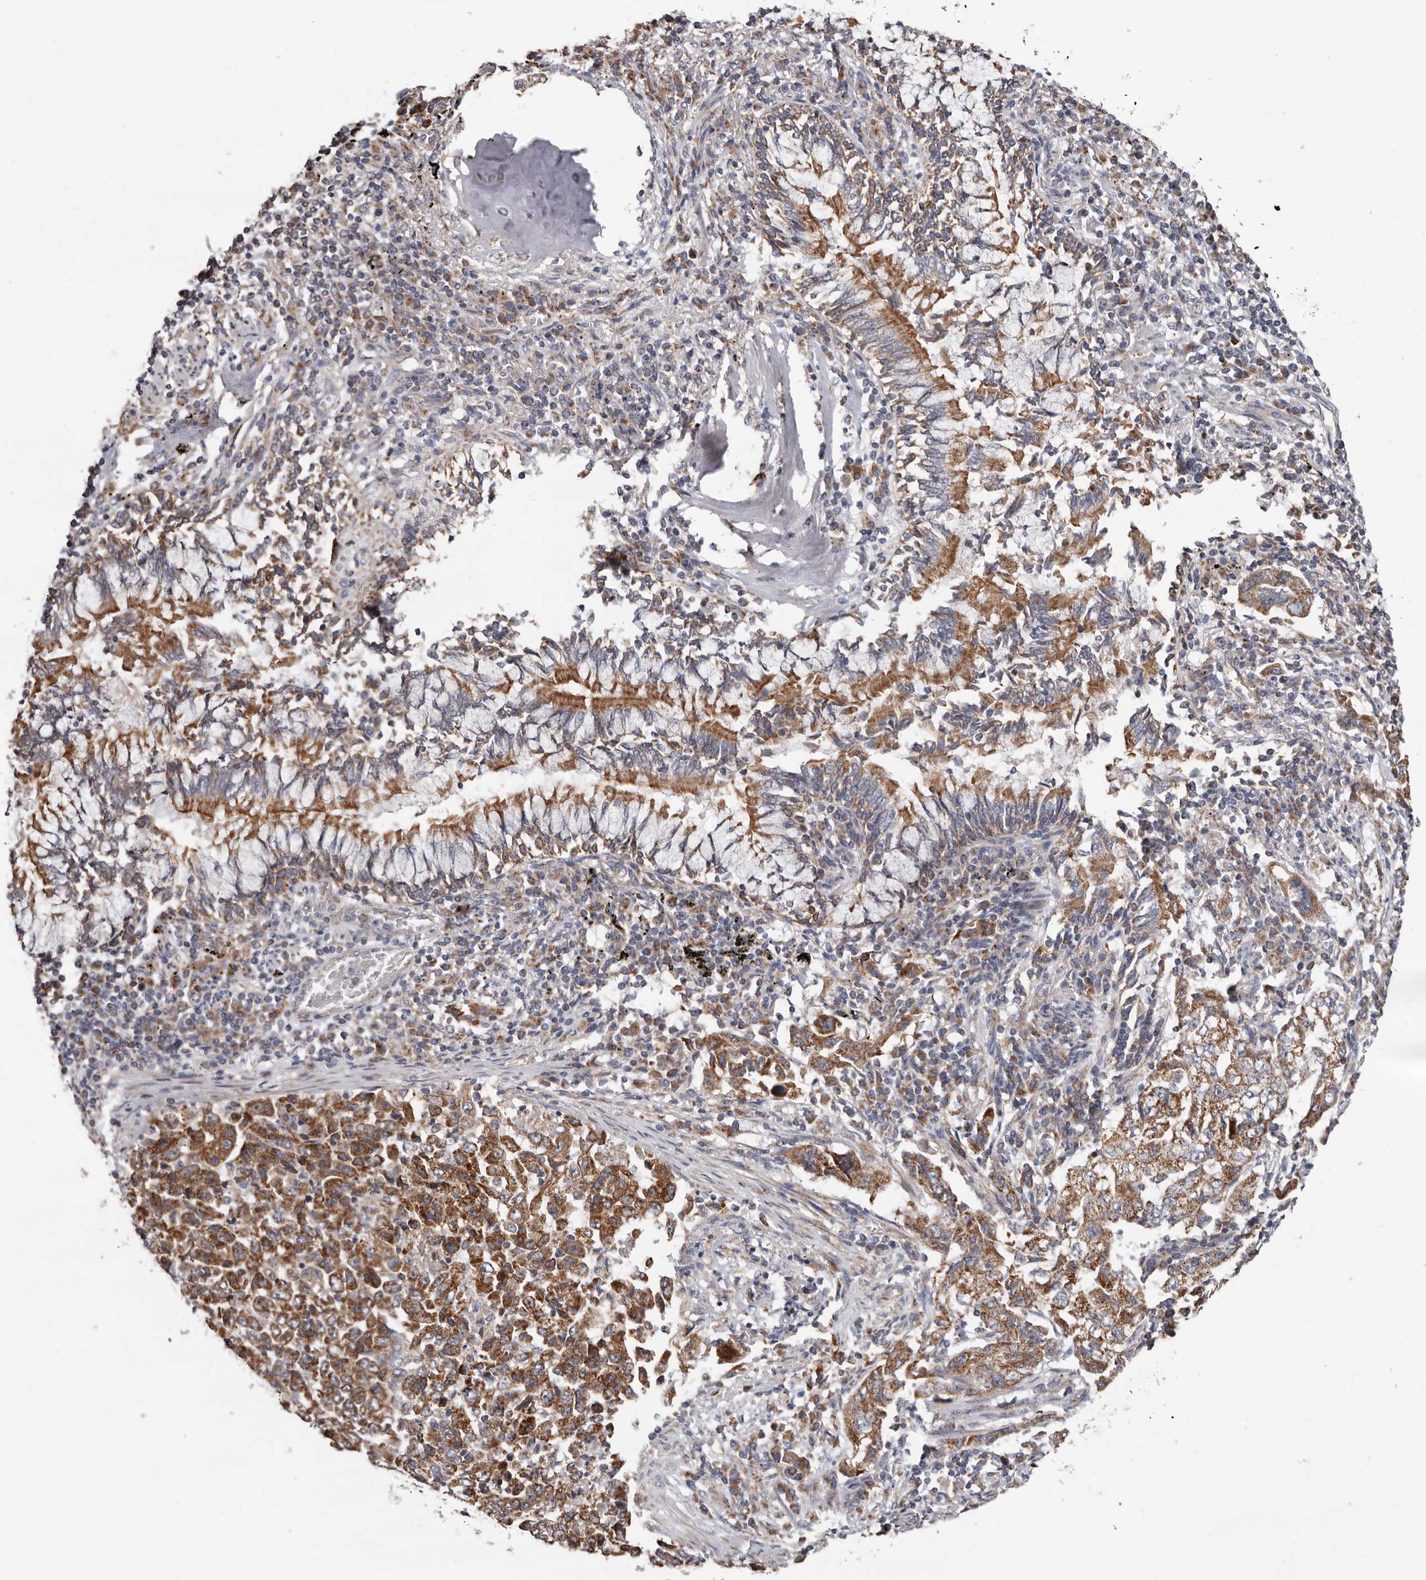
{"staining": {"intensity": "strong", "quantity": ">75%", "location": "cytoplasmic/membranous"}, "tissue": "lung cancer", "cell_type": "Tumor cells", "image_type": "cancer", "snomed": [{"axis": "morphology", "description": "Adenocarcinoma, NOS"}, {"axis": "topography", "description": "Lung"}], "caption": "Adenocarcinoma (lung) stained with a brown dye displays strong cytoplasmic/membranous positive staining in approximately >75% of tumor cells.", "gene": "MRPL18", "patient": {"sex": "female", "age": 51}}